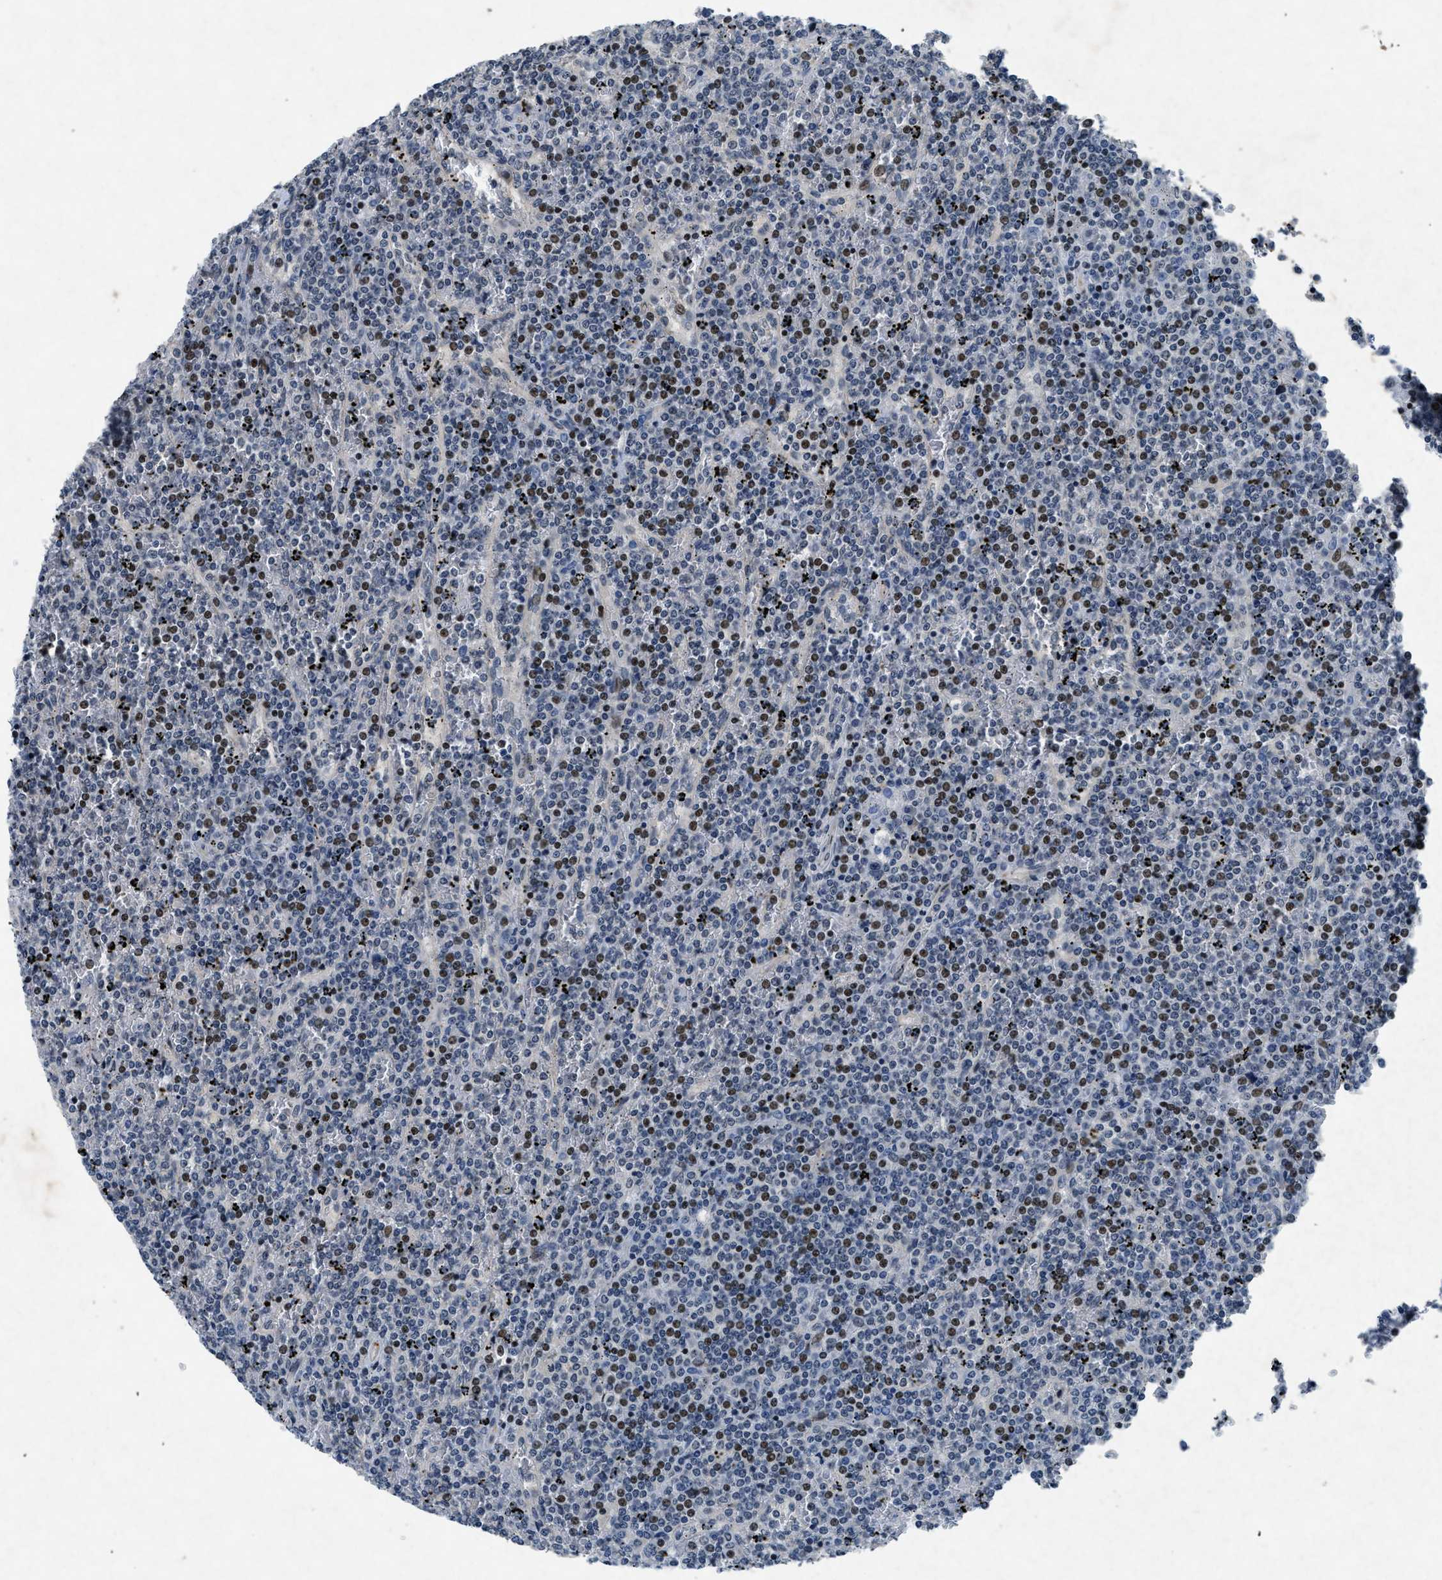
{"staining": {"intensity": "negative", "quantity": "none", "location": "none"}, "tissue": "lymphoma", "cell_type": "Tumor cells", "image_type": "cancer", "snomed": [{"axis": "morphology", "description": "Malignant lymphoma, non-Hodgkin's type, Low grade"}, {"axis": "topography", "description": "Spleen"}], "caption": "This is an immunohistochemistry (IHC) histopathology image of lymphoma. There is no expression in tumor cells.", "gene": "PHLDA1", "patient": {"sex": "female", "age": 19}}